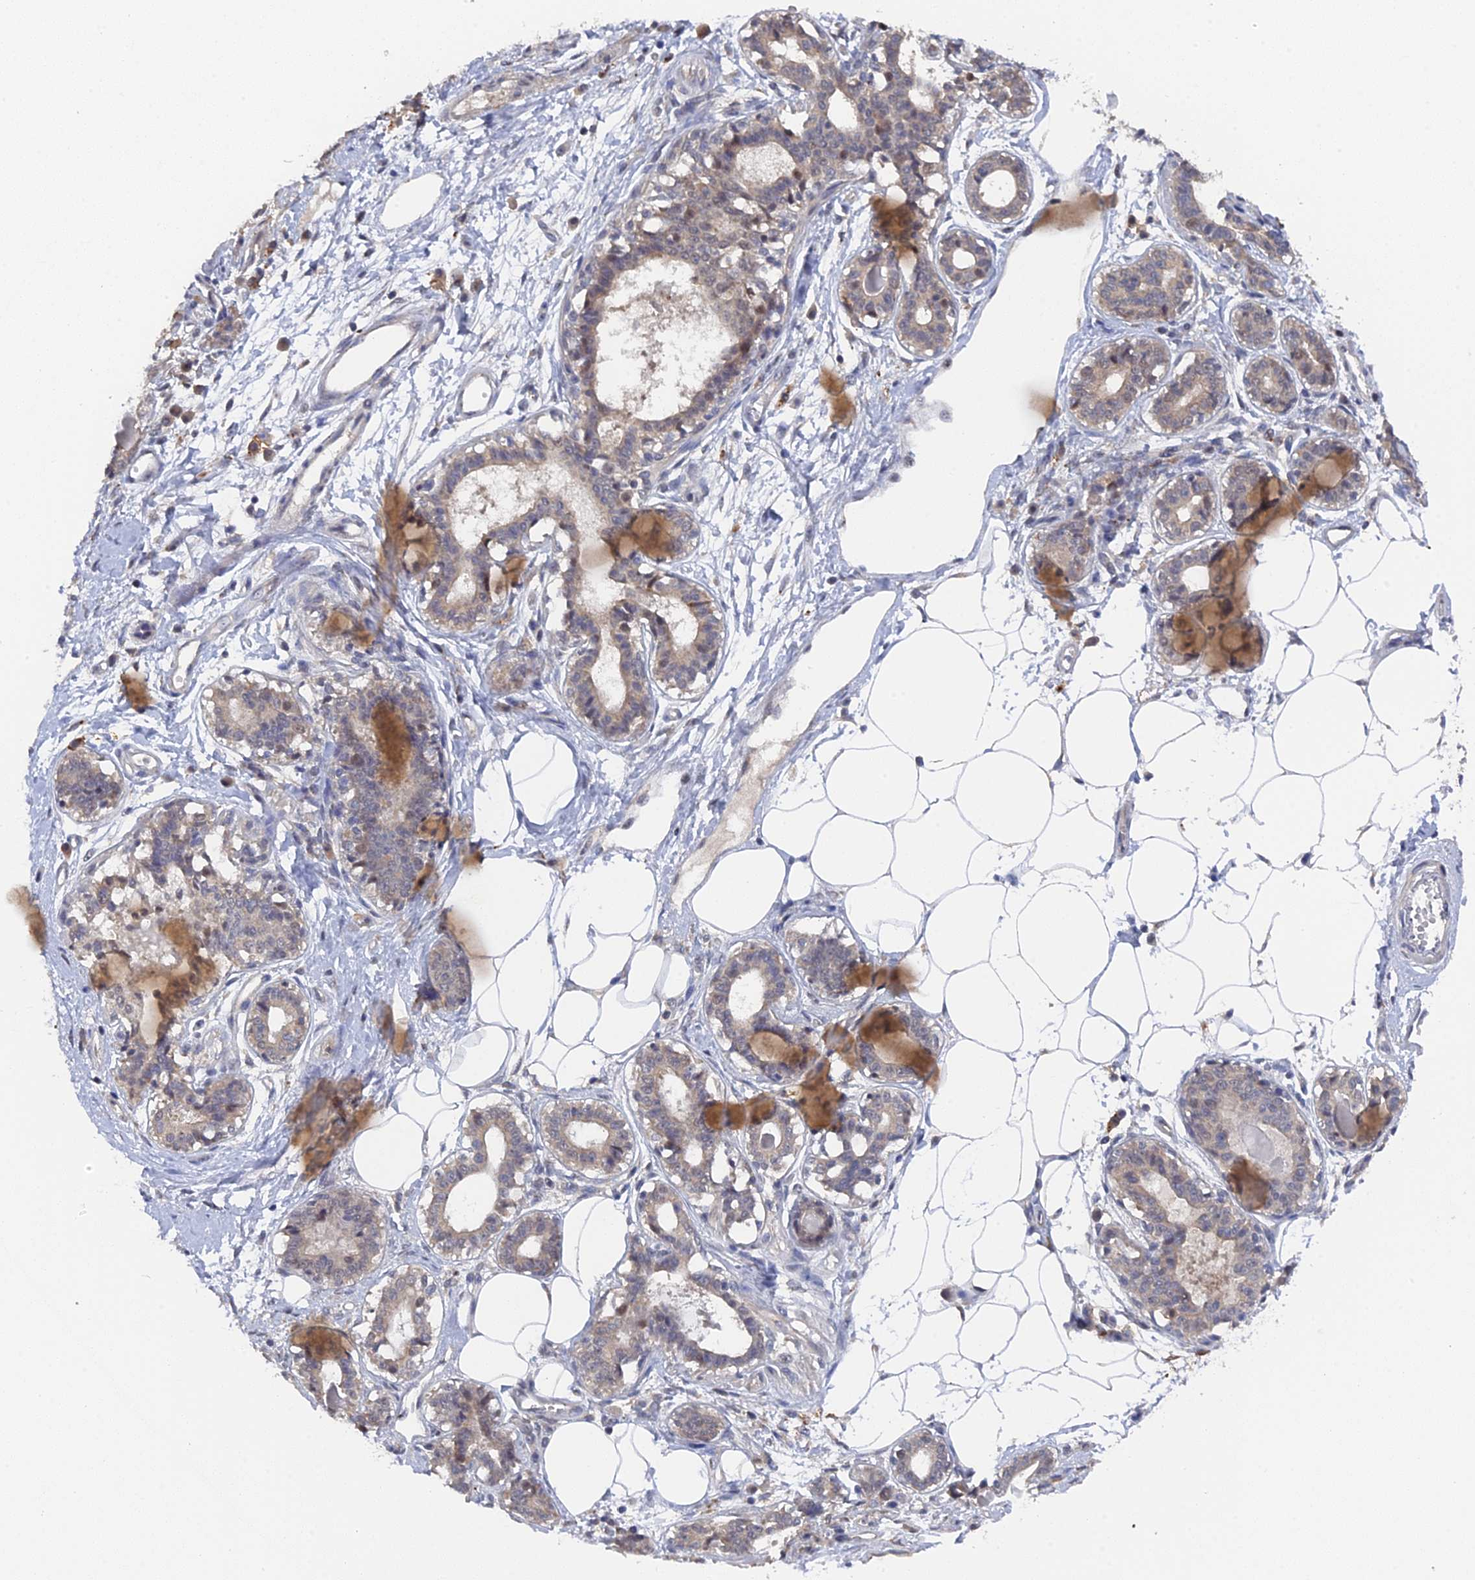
{"staining": {"intensity": "negative", "quantity": "none", "location": "none"}, "tissue": "breast", "cell_type": "Adipocytes", "image_type": "normal", "snomed": [{"axis": "morphology", "description": "Normal tissue, NOS"}, {"axis": "topography", "description": "Breast"}], "caption": "Immunohistochemical staining of normal human breast shows no significant expression in adipocytes.", "gene": "MIGA2", "patient": {"sex": "female", "age": 45}}